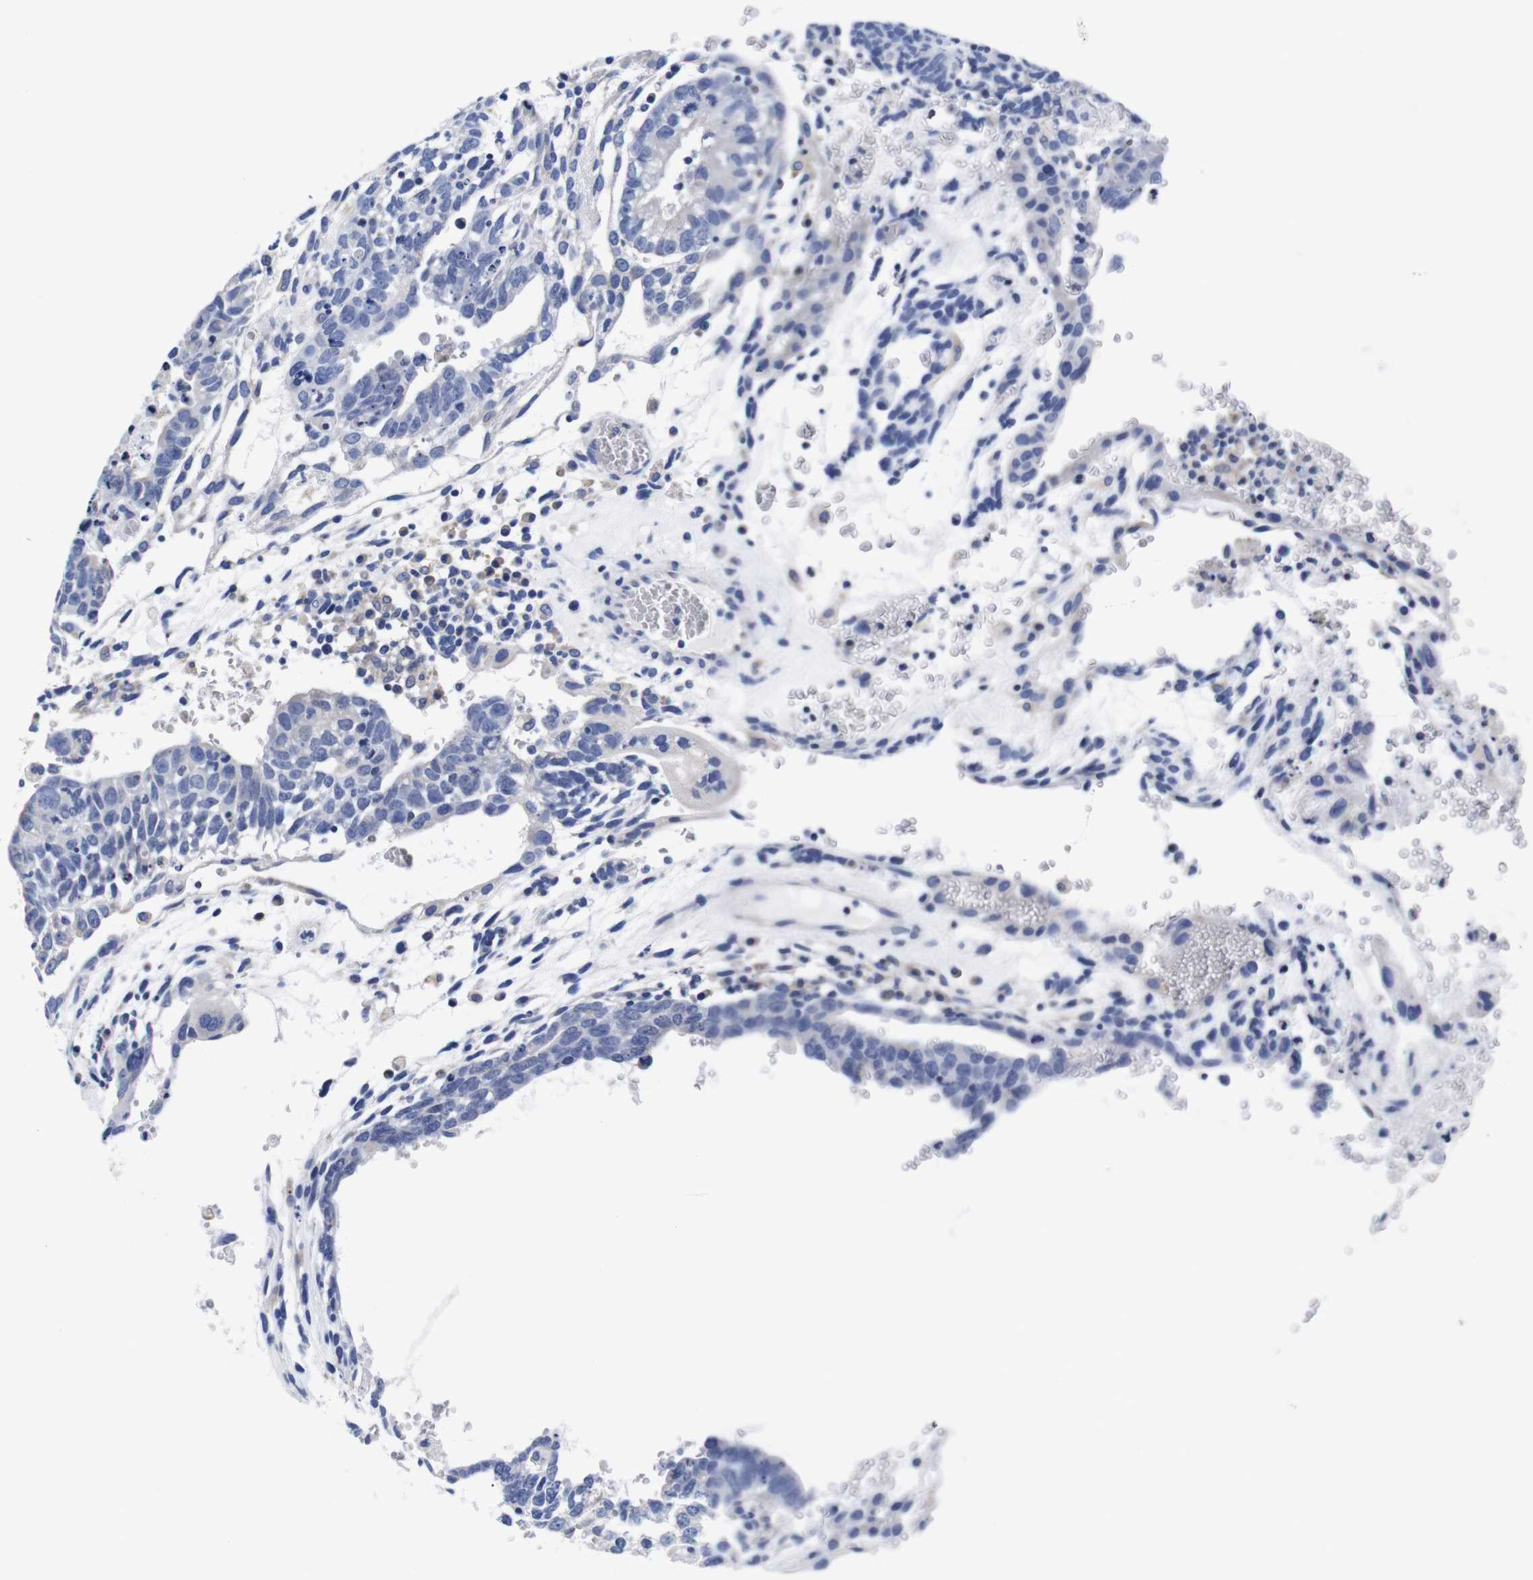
{"staining": {"intensity": "negative", "quantity": "none", "location": "none"}, "tissue": "testis cancer", "cell_type": "Tumor cells", "image_type": "cancer", "snomed": [{"axis": "morphology", "description": "Seminoma, NOS"}, {"axis": "morphology", "description": "Carcinoma, Embryonal, NOS"}, {"axis": "topography", "description": "Testis"}], "caption": "A histopathology image of embryonal carcinoma (testis) stained for a protein exhibits no brown staining in tumor cells. Nuclei are stained in blue.", "gene": "CLEC4G", "patient": {"sex": "male", "age": 52}}